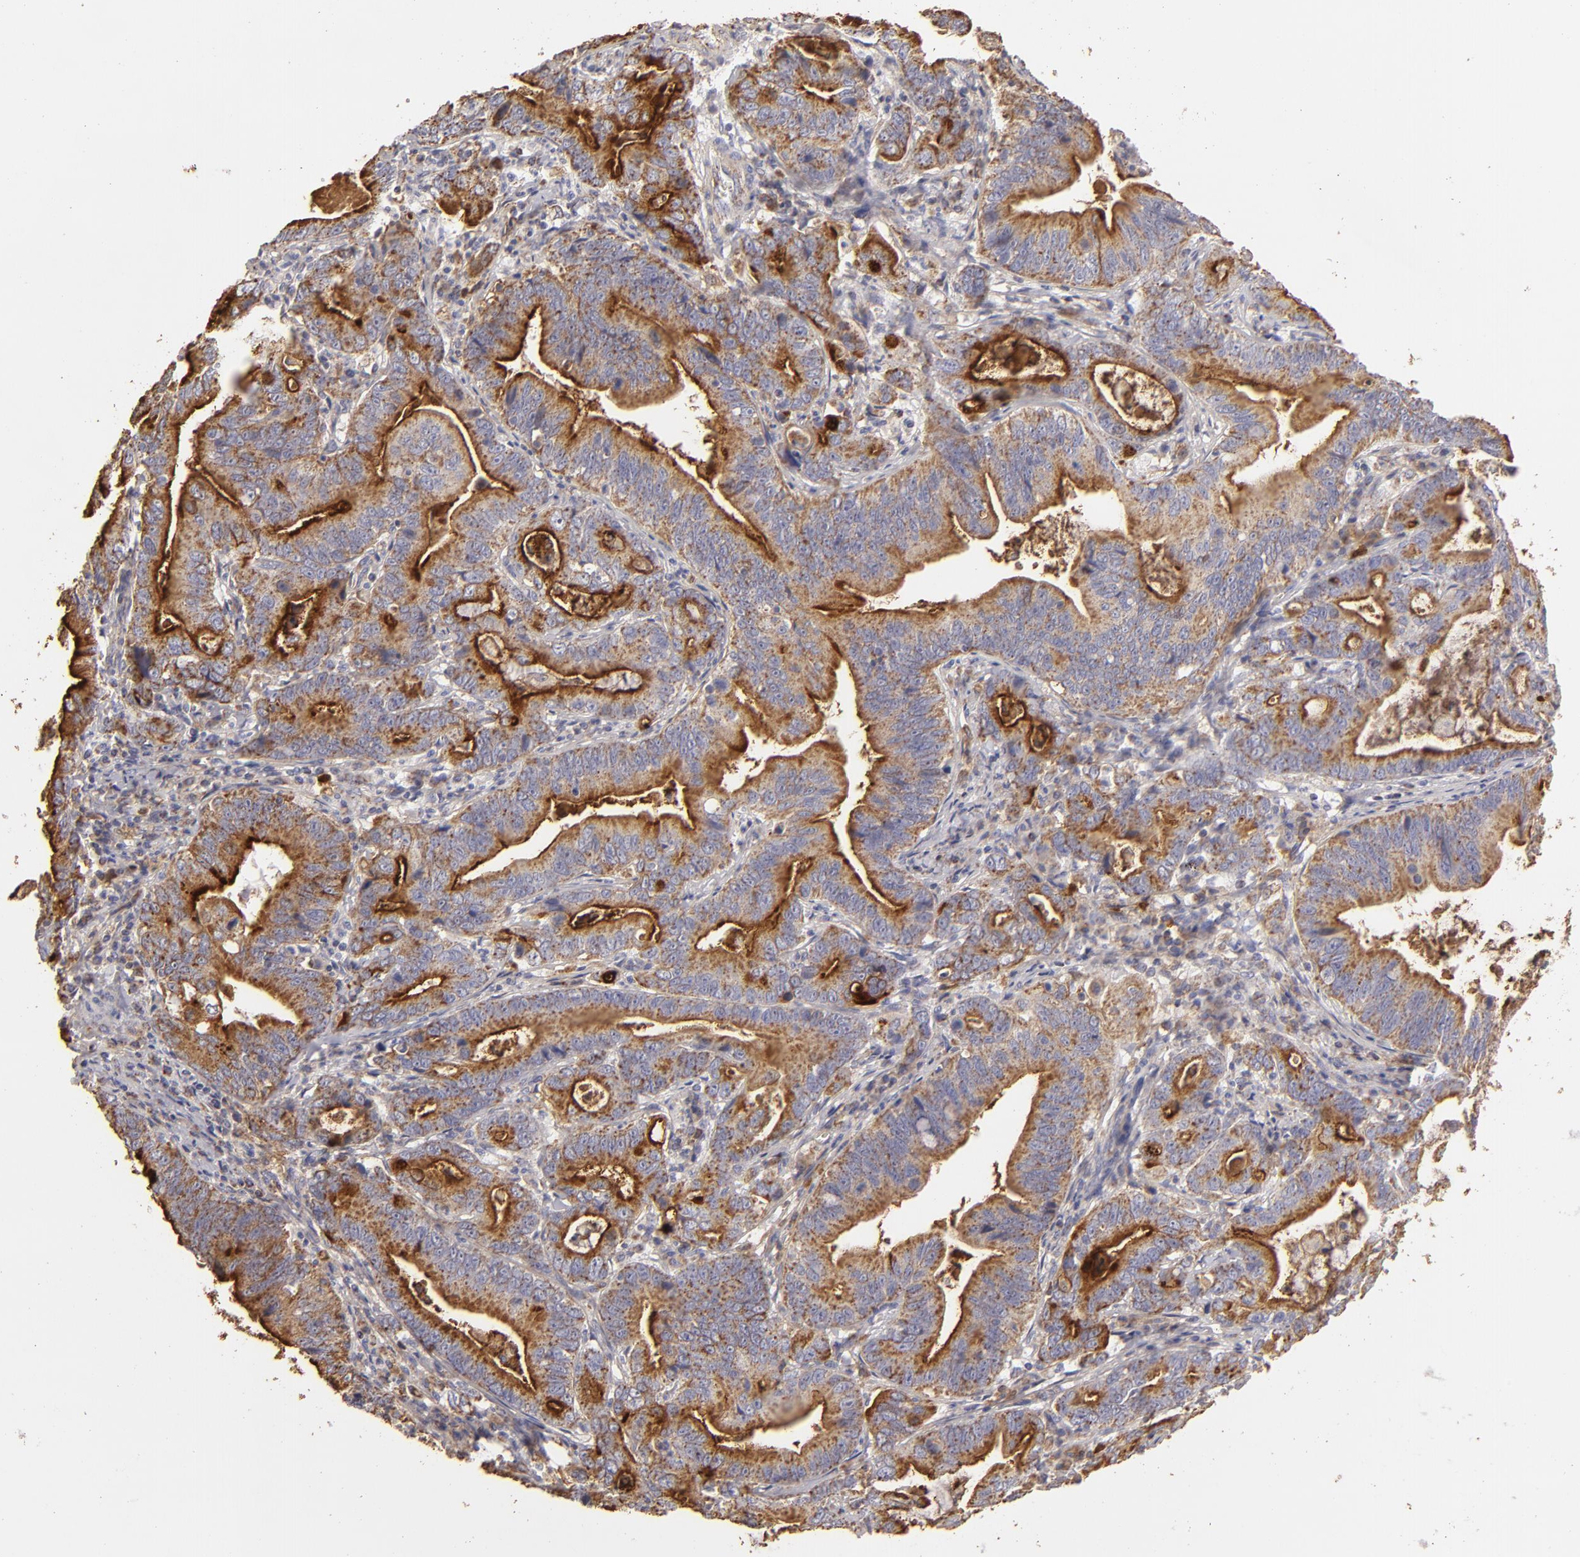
{"staining": {"intensity": "moderate", "quantity": ">75%", "location": "cytoplasmic/membranous"}, "tissue": "stomach cancer", "cell_type": "Tumor cells", "image_type": "cancer", "snomed": [{"axis": "morphology", "description": "Adenocarcinoma, NOS"}, {"axis": "topography", "description": "Stomach, upper"}], "caption": "This photomicrograph demonstrates immunohistochemistry (IHC) staining of human stomach cancer (adenocarcinoma), with medium moderate cytoplasmic/membranous expression in approximately >75% of tumor cells.", "gene": "CFB", "patient": {"sex": "male", "age": 63}}